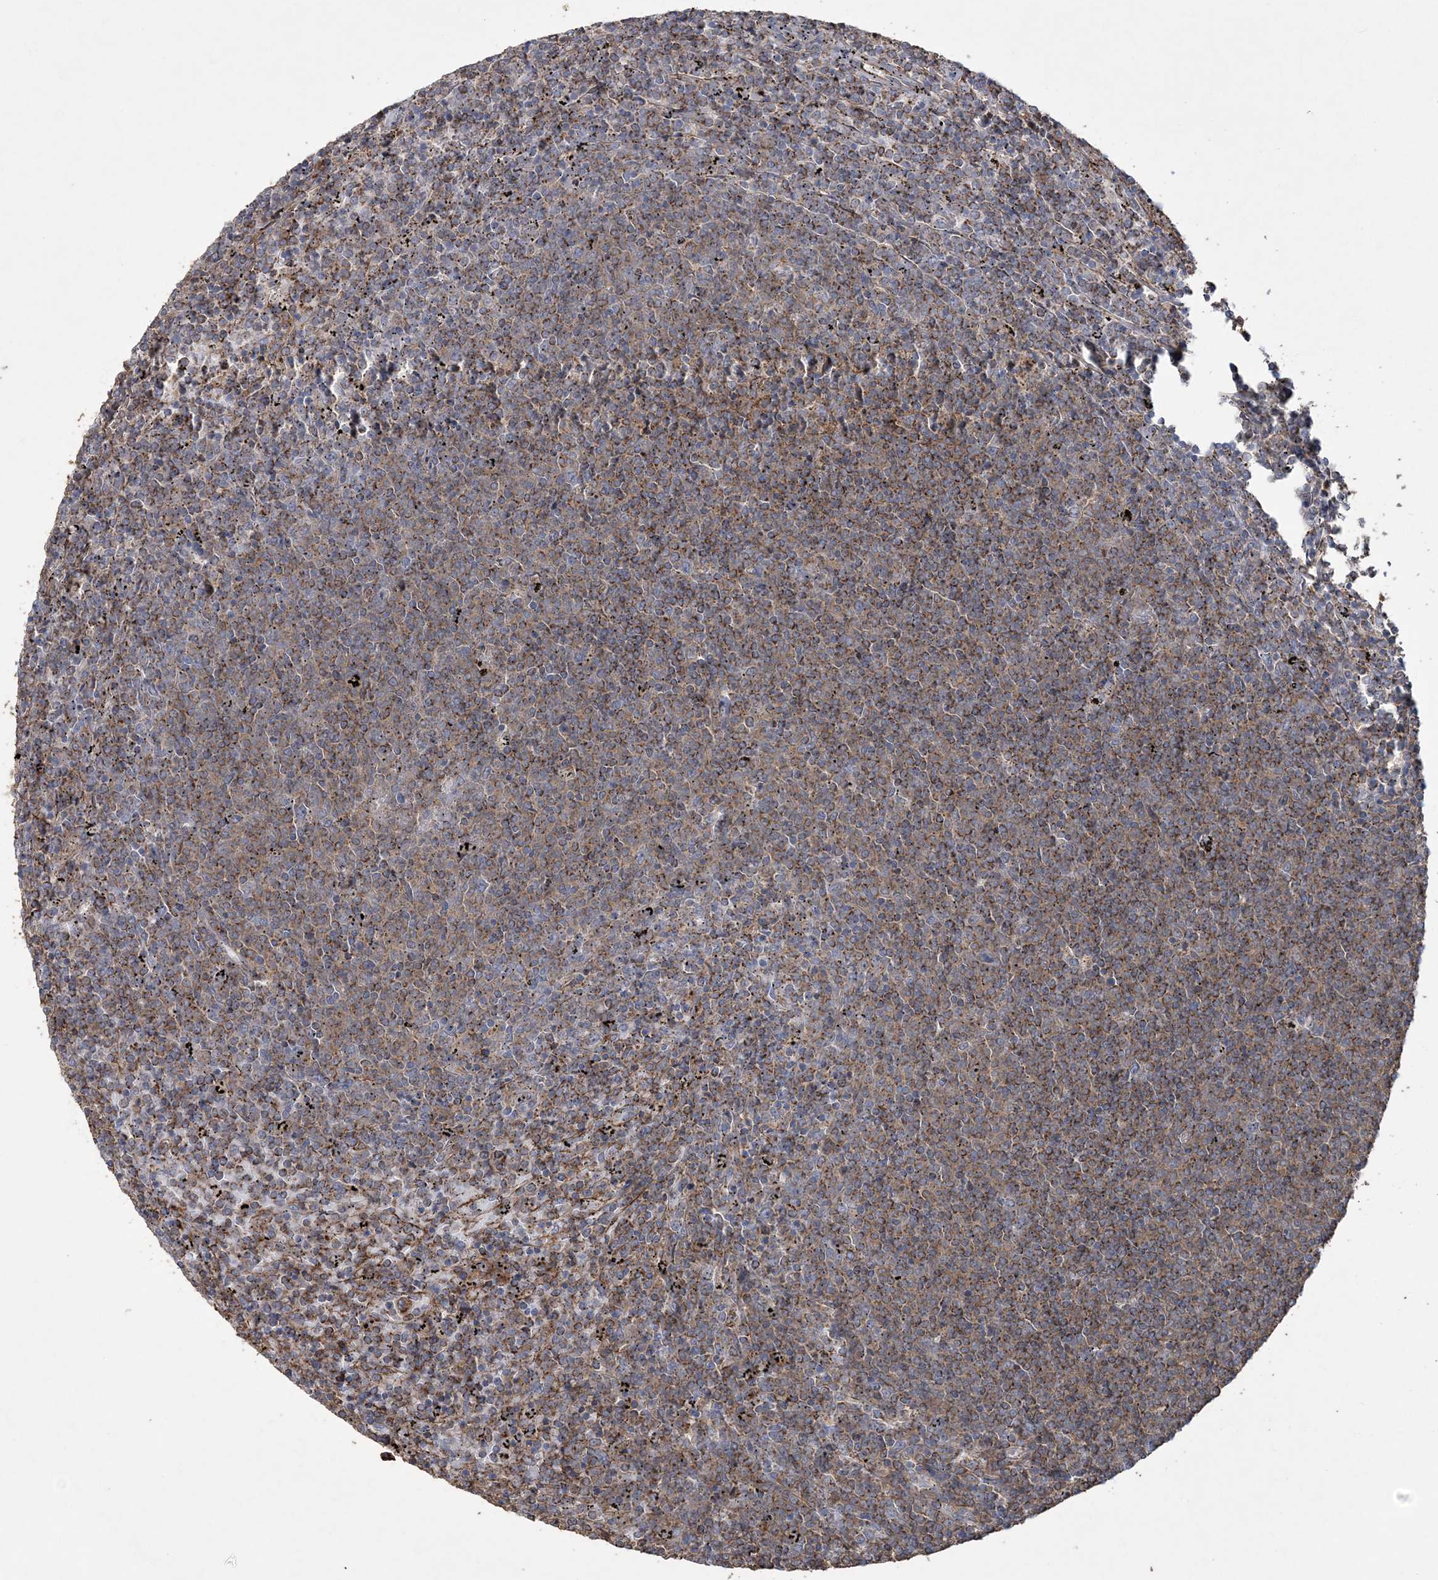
{"staining": {"intensity": "weak", "quantity": "25%-75%", "location": "cytoplasmic/membranous"}, "tissue": "lymphoma", "cell_type": "Tumor cells", "image_type": "cancer", "snomed": [{"axis": "morphology", "description": "Malignant lymphoma, non-Hodgkin's type, Low grade"}, {"axis": "topography", "description": "Spleen"}], "caption": "DAB (3,3'-diaminobenzidine) immunohistochemical staining of lymphoma displays weak cytoplasmic/membranous protein expression in about 25%-75% of tumor cells.", "gene": "TTC7A", "patient": {"sex": "female", "age": 50}}